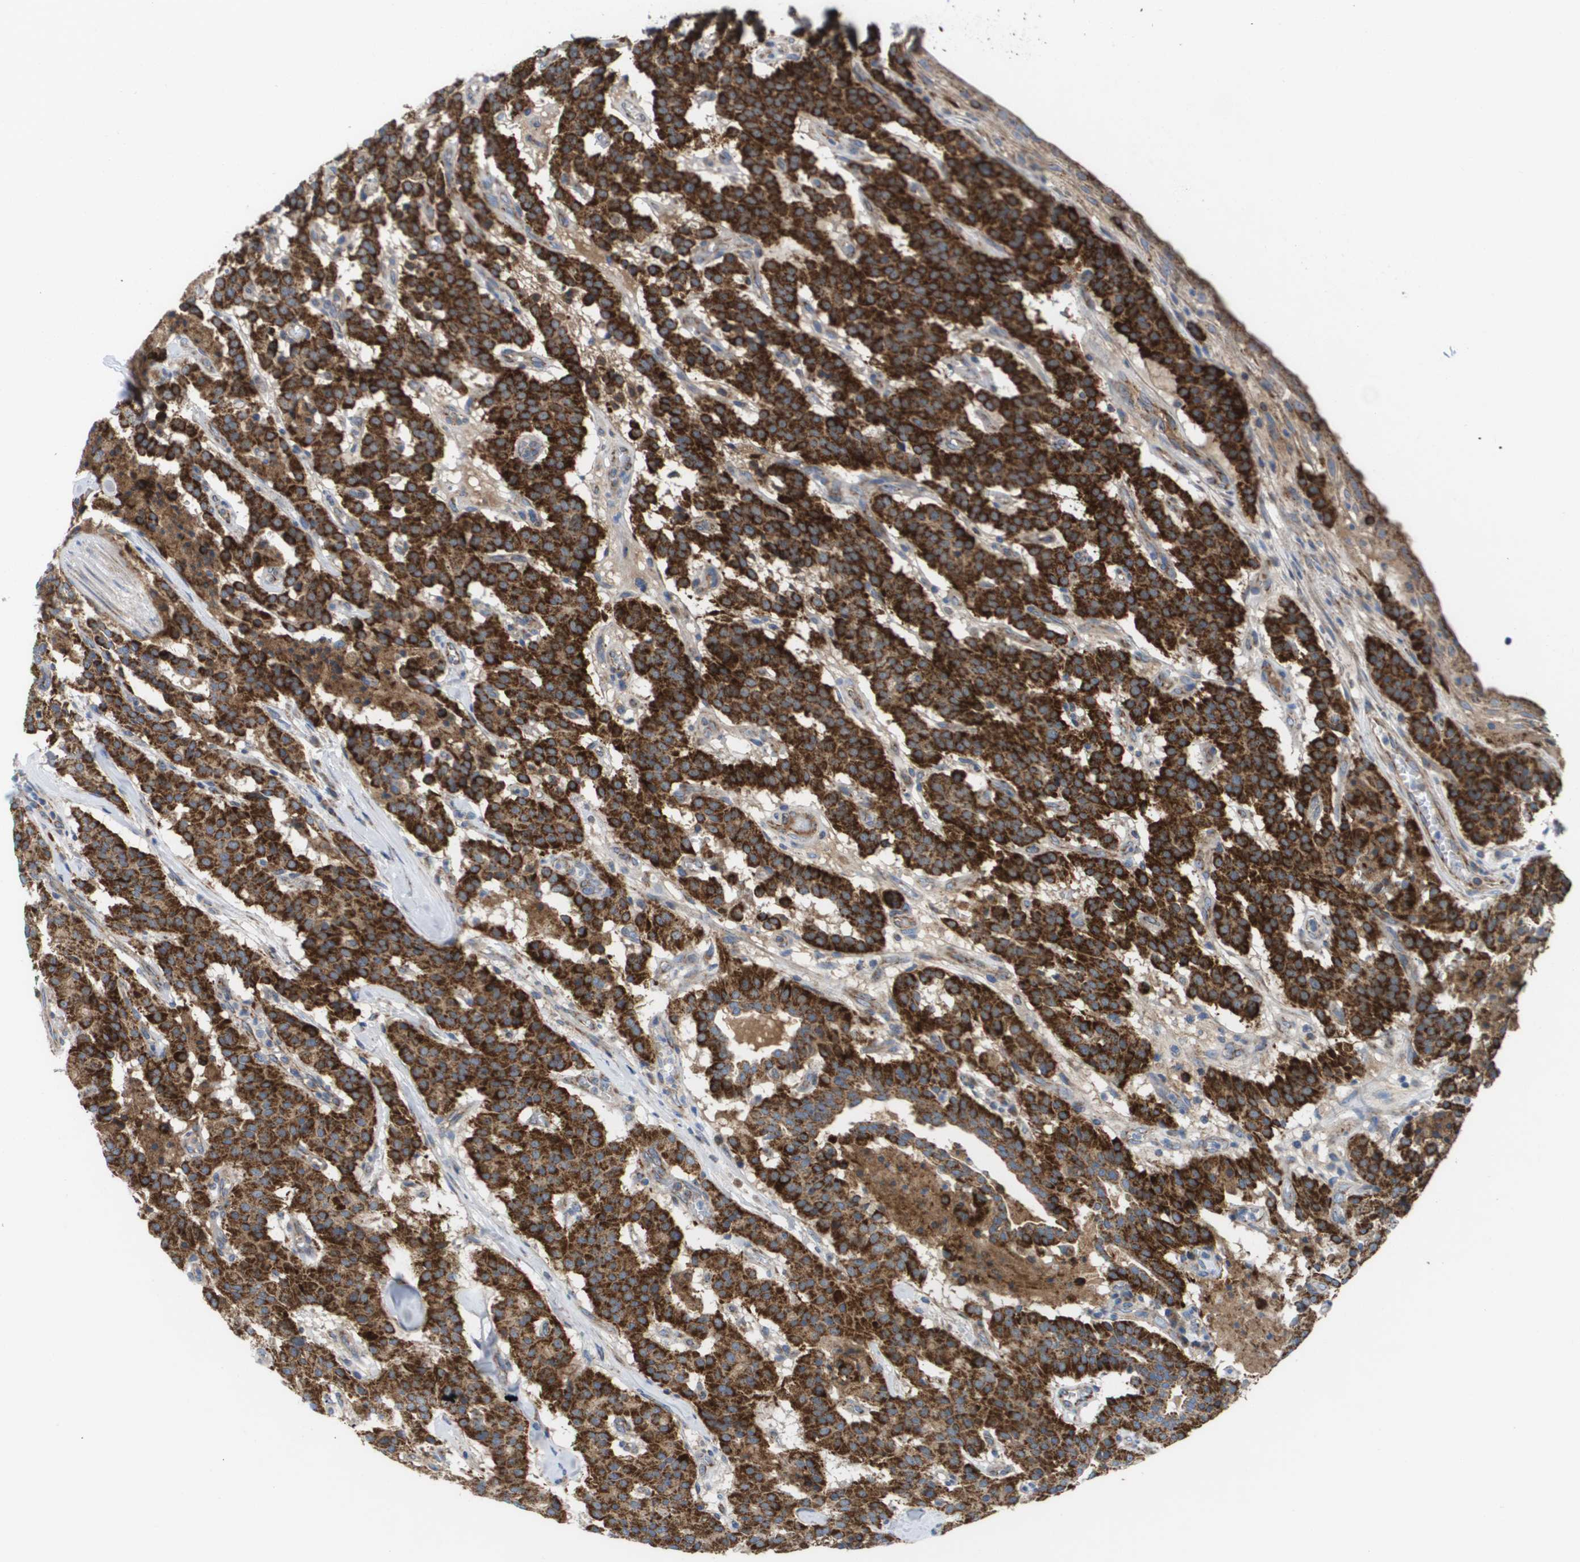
{"staining": {"intensity": "strong", "quantity": ">75%", "location": "cytoplasmic/membranous"}, "tissue": "carcinoid", "cell_type": "Tumor cells", "image_type": "cancer", "snomed": [{"axis": "morphology", "description": "Carcinoid, malignant, NOS"}, {"axis": "topography", "description": "Lung"}], "caption": "Immunohistochemical staining of malignant carcinoid displays strong cytoplasmic/membranous protein positivity in approximately >75% of tumor cells.", "gene": "FIS1", "patient": {"sex": "male", "age": 30}}